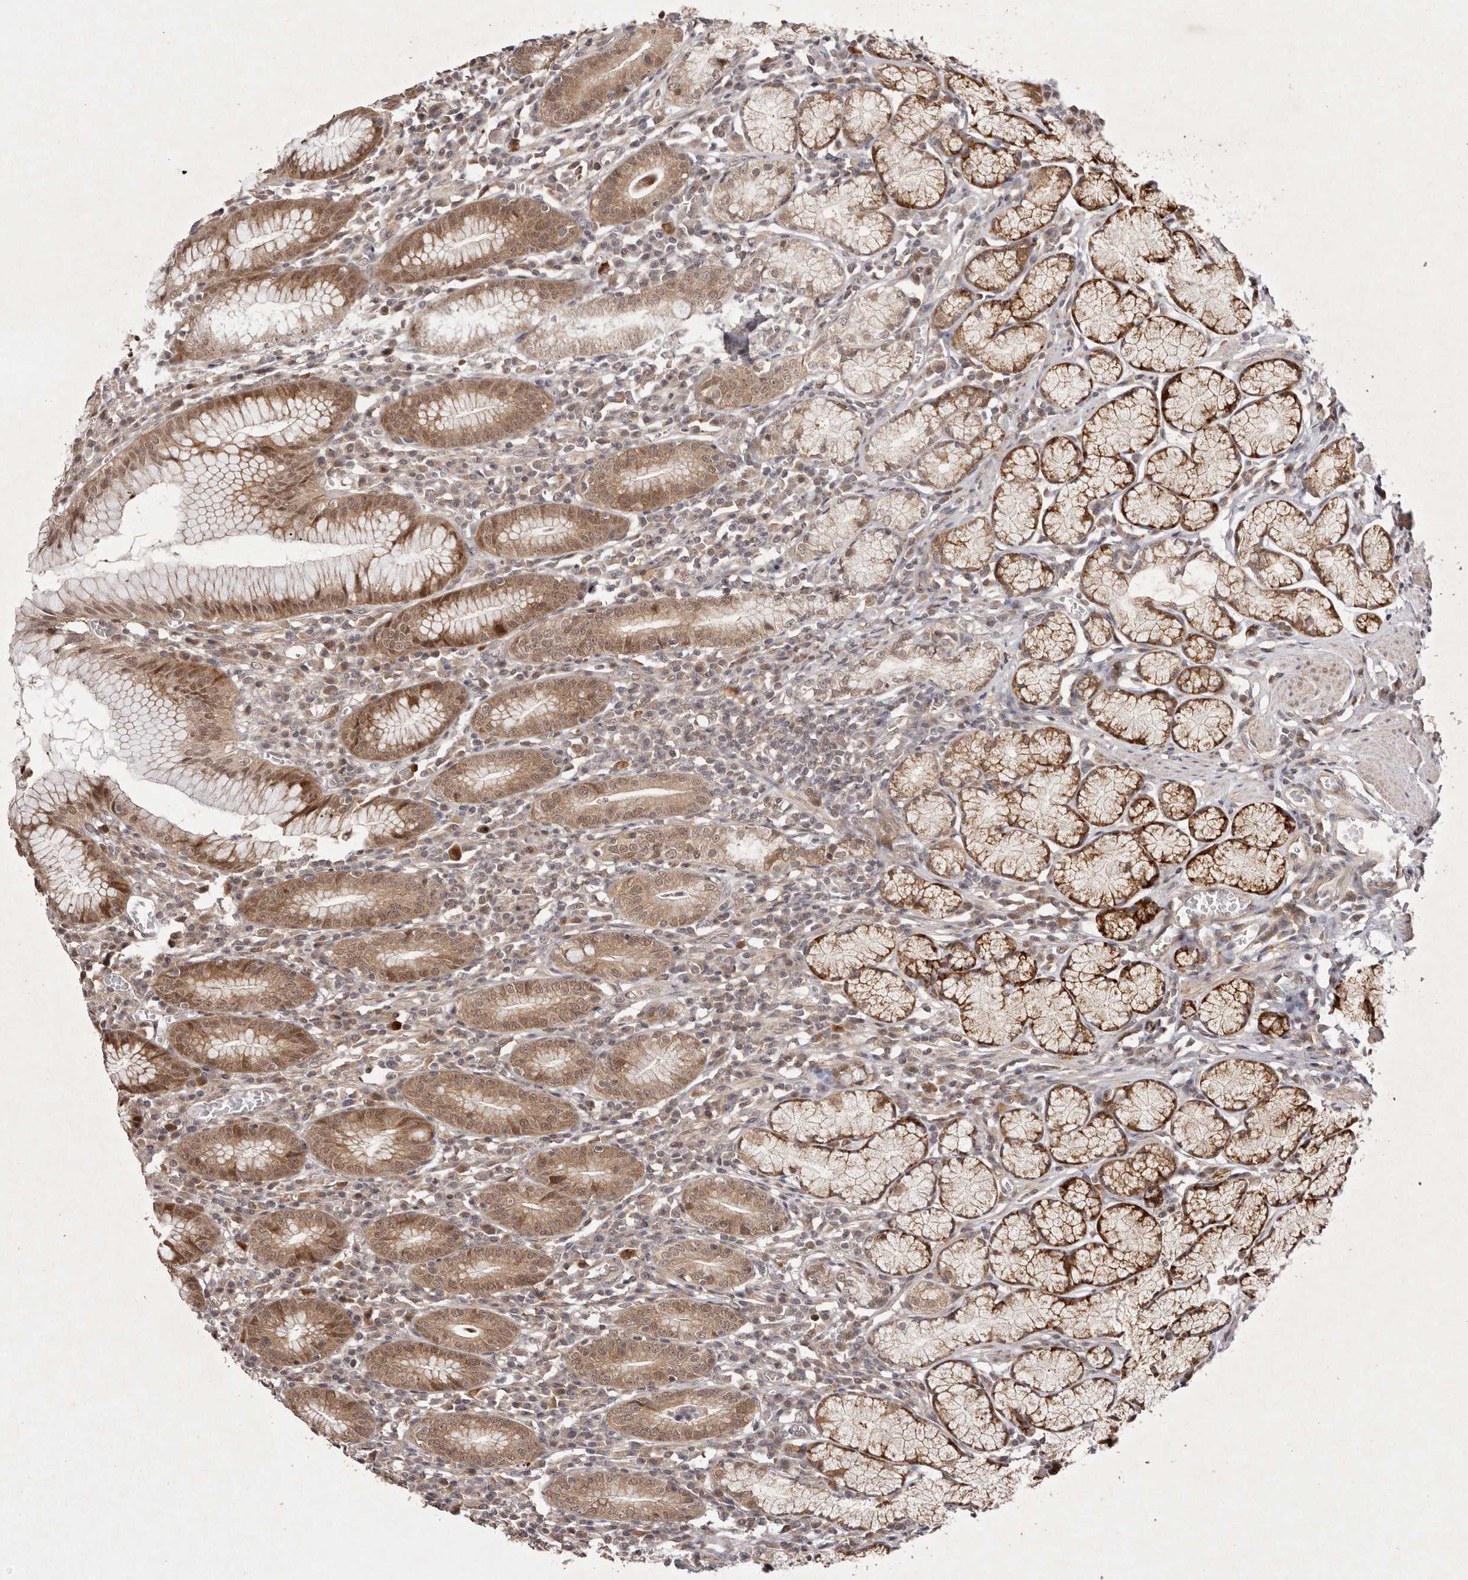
{"staining": {"intensity": "moderate", "quantity": ">75%", "location": "cytoplasmic/membranous,nuclear"}, "tissue": "stomach", "cell_type": "Glandular cells", "image_type": "normal", "snomed": [{"axis": "morphology", "description": "Normal tissue, NOS"}, {"axis": "topography", "description": "Stomach"}], "caption": "Immunohistochemistry staining of unremarkable stomach, which demonstrates medium levels of moderate cytoplasmic/membranous,nuclear positivity in about >75% of glandular cells indicating moderate cytoplasmic/membranous,nuclear protein positivity. The staining was performed using DAB (brown) for protein detection and nuclei were counterstained in hematoxylin (blue).", "gene": "BUD31", "patient": {"sex": "male", "age": 55}}